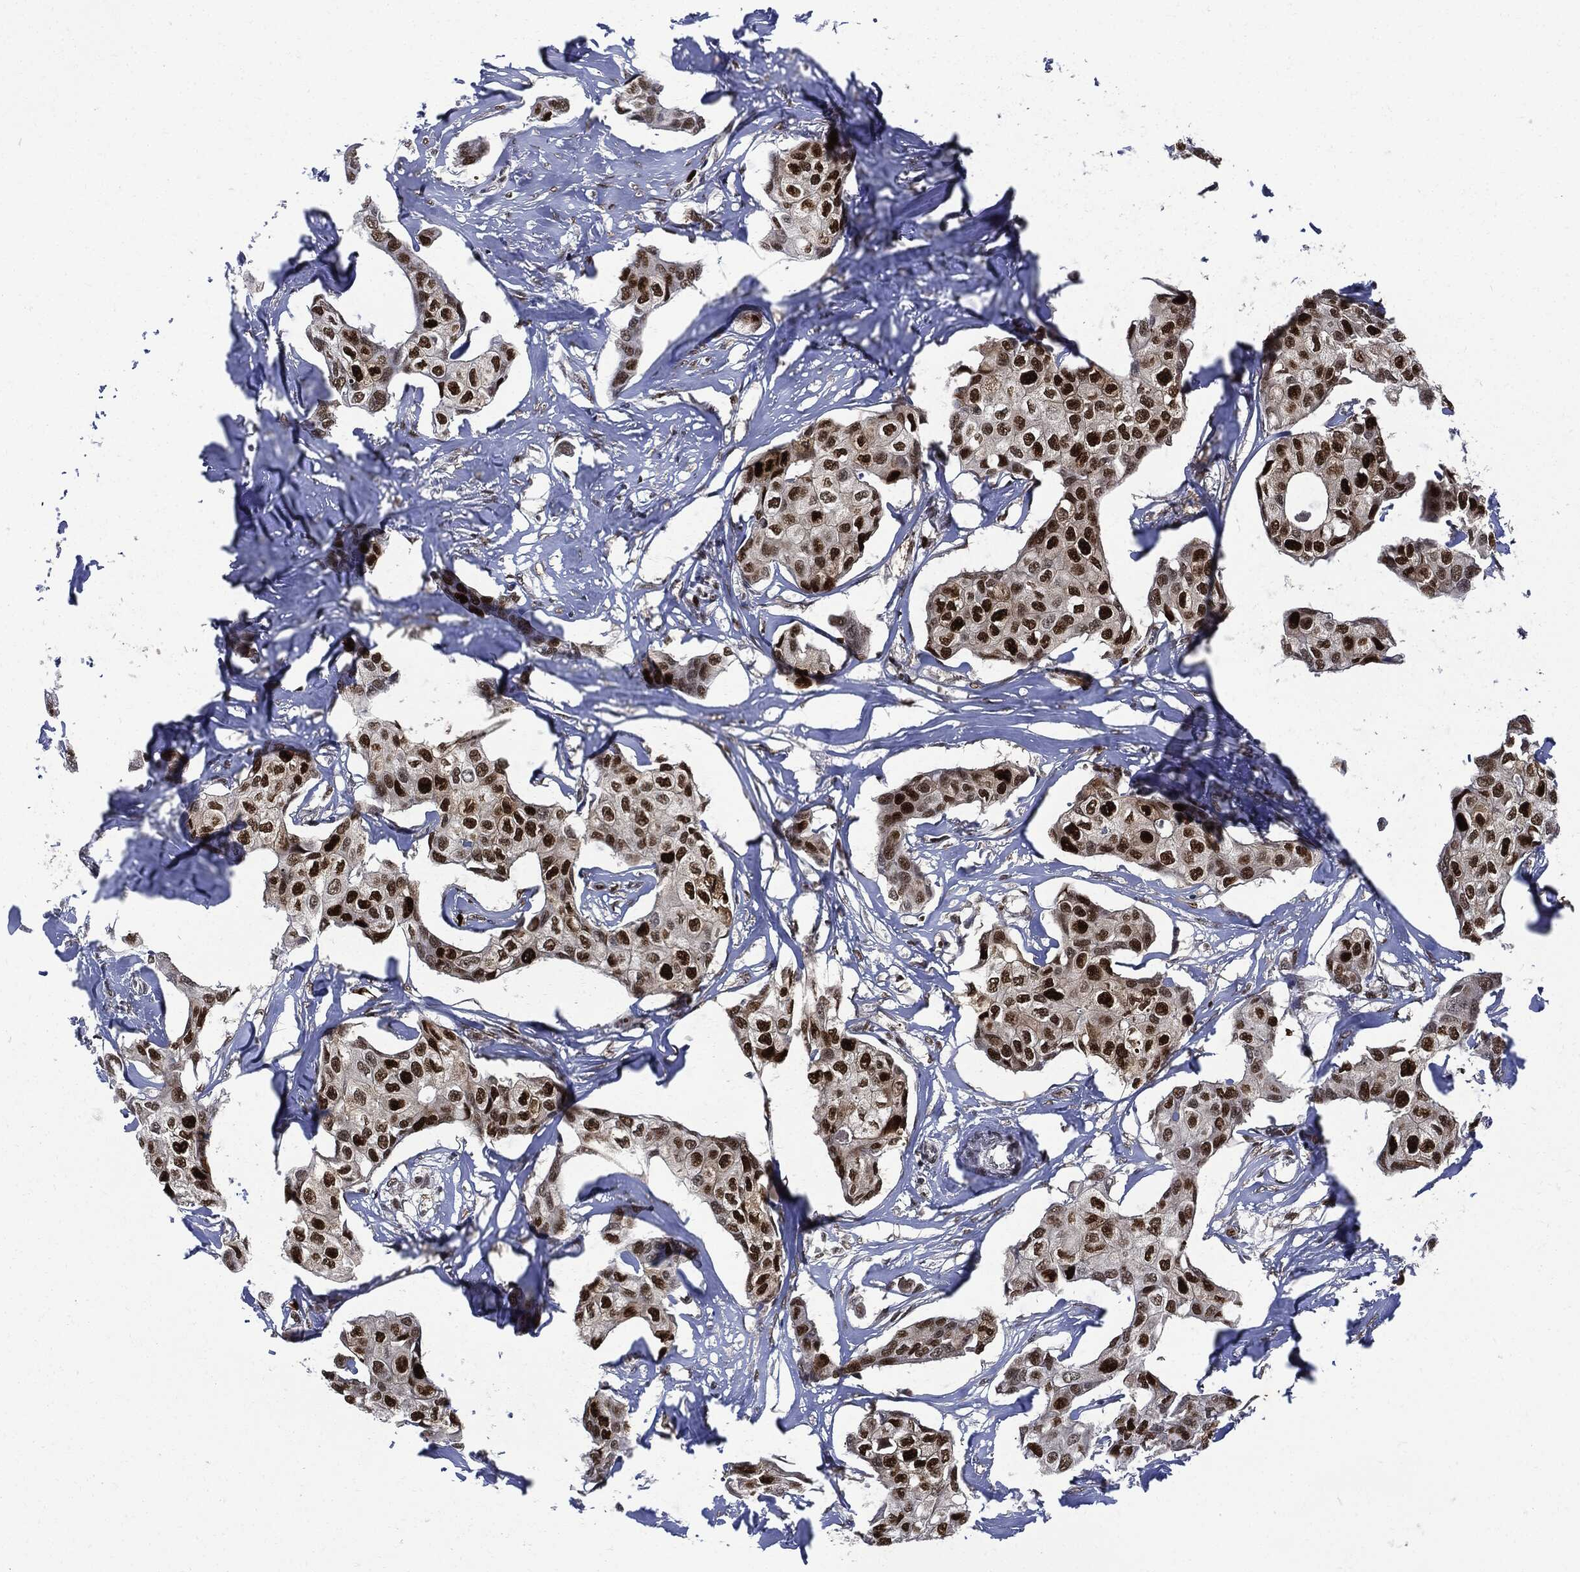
{"staining": {"intensity": "strong", "quantity": ">75%", "location": "nuclear"}, "tissue": "breast cancer", "cell_type": "Tumor cells", "image_type": "cancer", "snomed": [{"axis": "morphology", "description": "Duct carcinoma"}, {"axis": "topography", "description": "Breast"}], "caption": "Breast cancer (invasive ductal carcinoma) tissue displays strong nuclear expression in approximately >75% of tumor cells, visualized by immunohistochemistry.", "gene": "PCNA", "patient": {"sex": "female", "age": 80}}